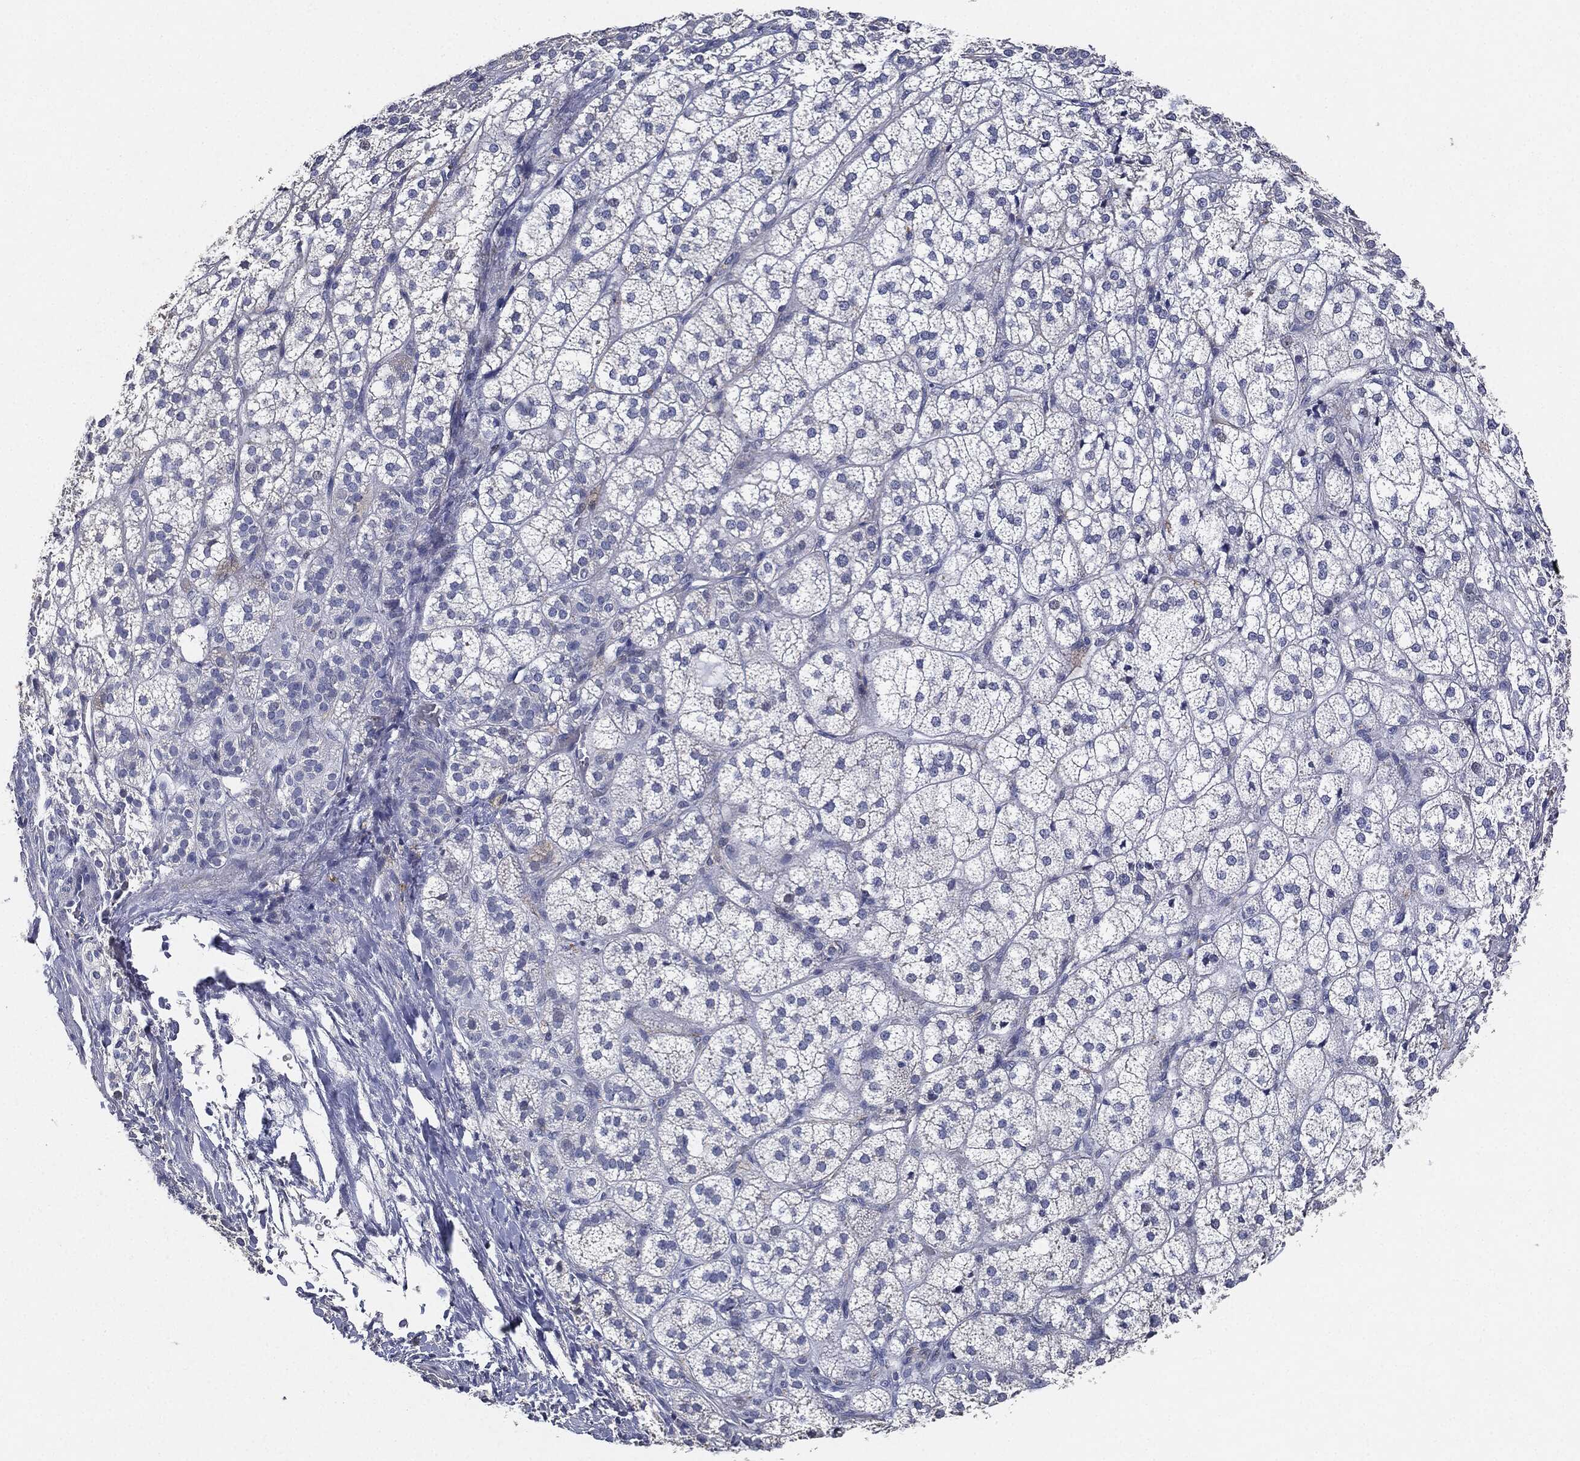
{"staining": {"intensity": "weak", "quantity": "<25%", "location": "cytoplasmic/membranous"}, "tissue": "adrenal gland", "cell_type": "Glandular cells", "image_type": "normal", "snomed": [{"axis": "morphology", "description": "Normal tissue, NOS"}, {"axis": "topography", "description": "Adrenal gland"}], "caption": "Immunohistochemistry (IHC) micrograph of unremarkable adrenal gland: adrenal gland stained with DAB (3,3'-diaminobenzidine) shows no significant protein expression in glandular cells.", "gene": "NTRK1", "patient": {"sex": "female", "age": 60}}